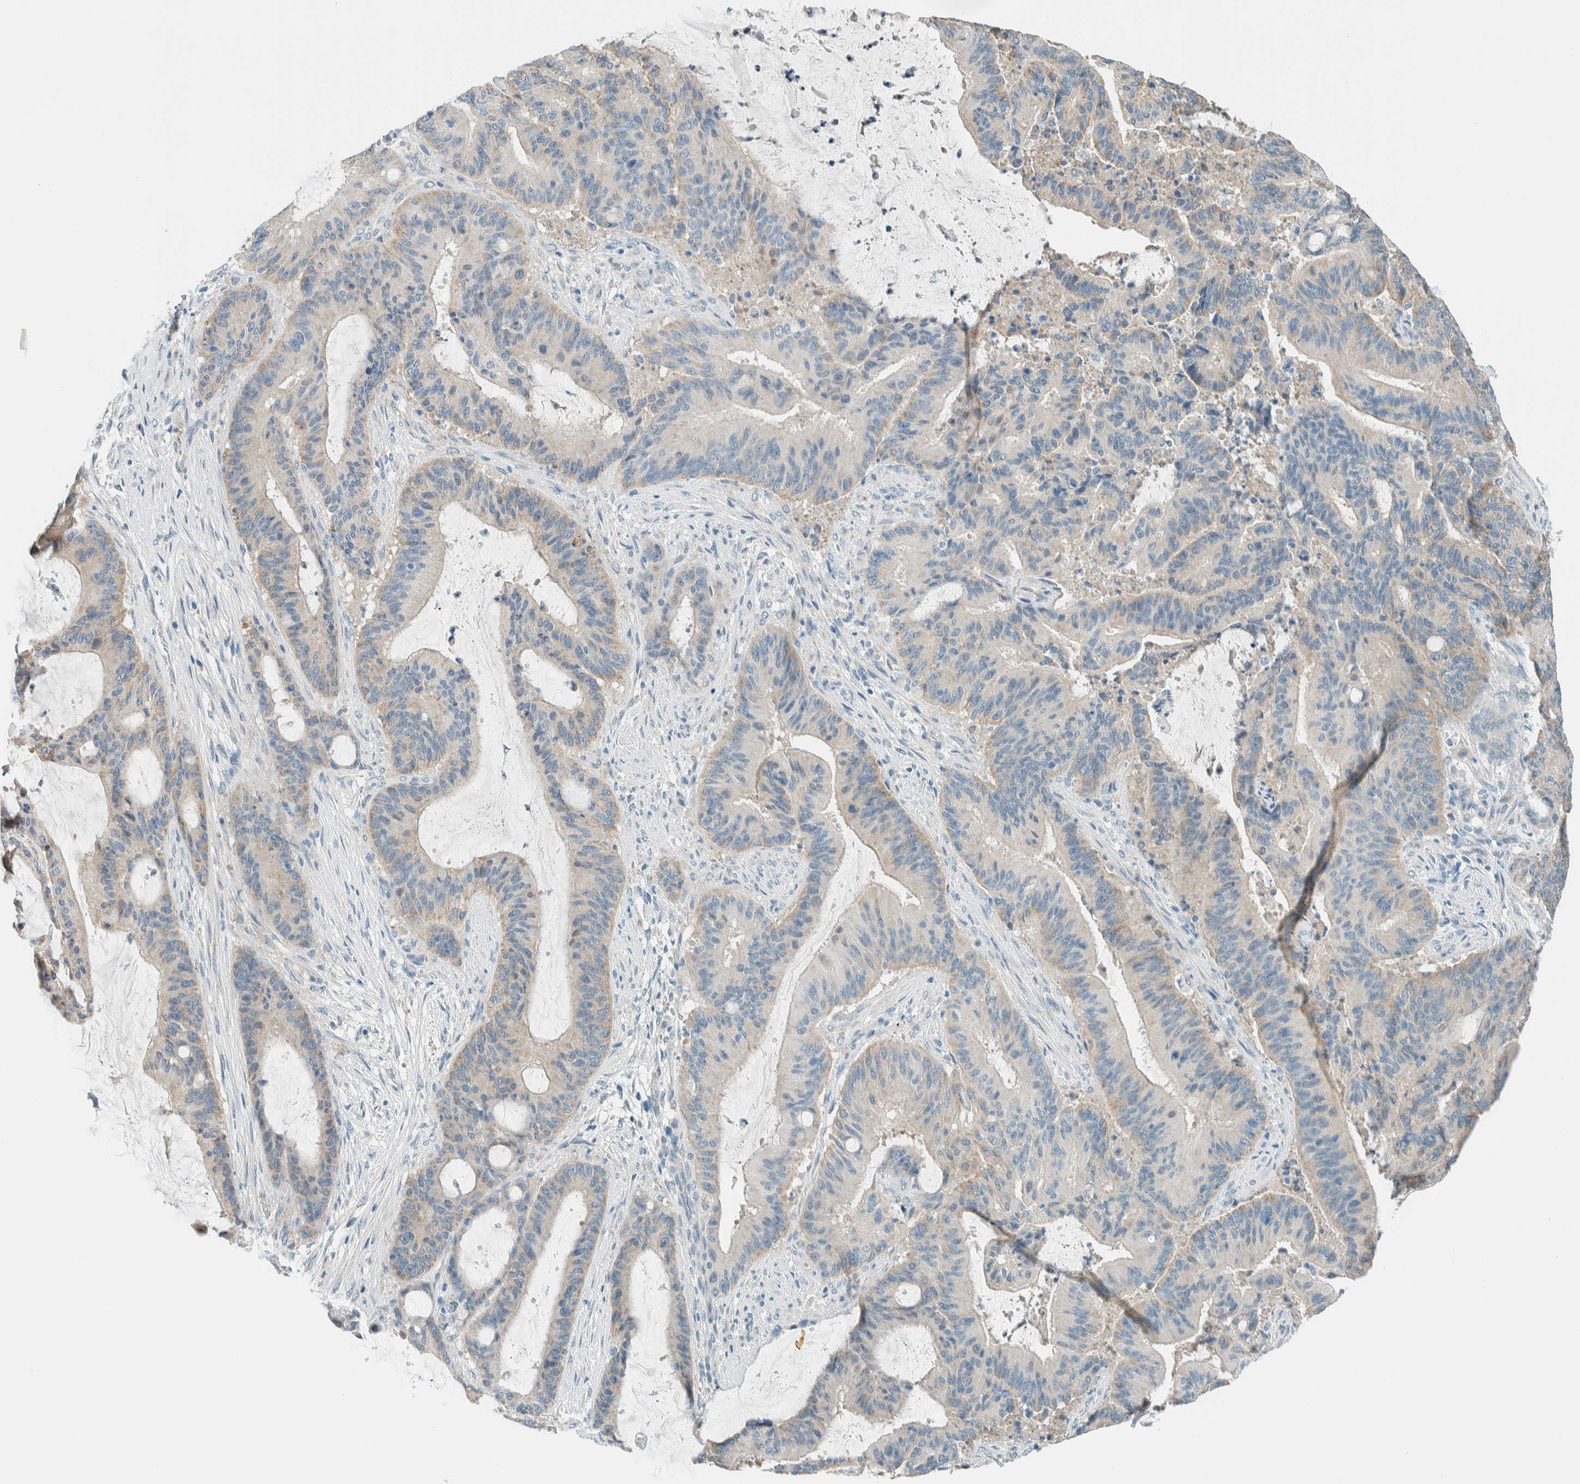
{"staining": {"intensity": "negative", "quantity": "none", "location": "none"}, "tissue": "liver cancer", "cell_type": "Tumor cells", "image_type": "cancer", "snomed": [{"axis": "morphology", "description": "Normal tissue, NOS"}, {"axis": "morphology", "description": "Cholangiocarcinoma"}, {"axis": "topography", "description": "Liver"}, {"axis": "topography", "description": "Peripheral nerve tissue"}], "caption": "Tumor cells show no significant positivity in liver cancer. (DAB (3,3'-diaminobenzidine) immunohistochemistry visualized using brightfield microscopy, high magnification).", "gene": "ALDH7A1", "patient": {"sex": "female", "age": 73}}